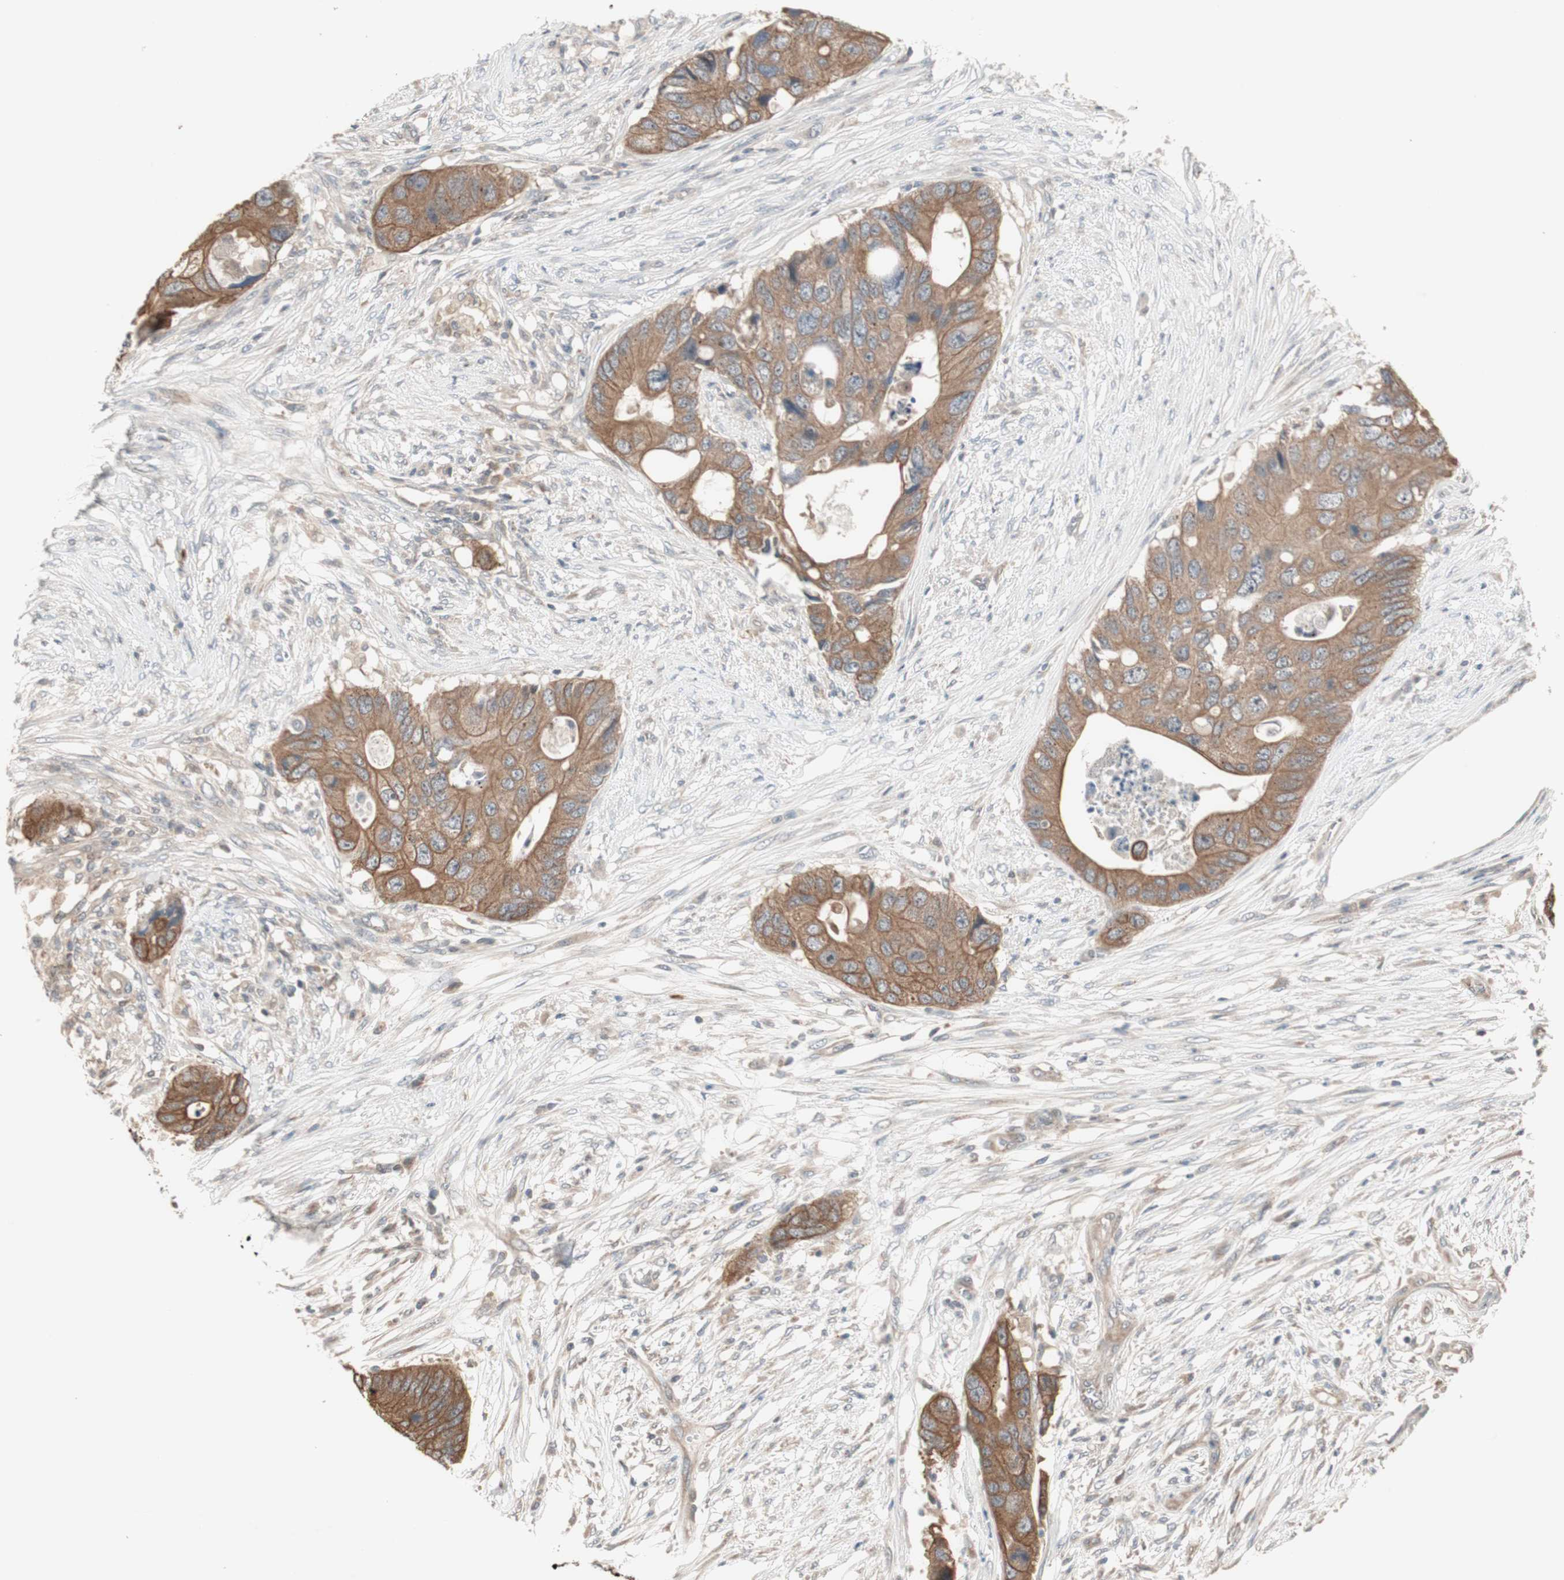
{"staining": {"intensity": "moderate", "quantity": ">75%", "location": "cytoplasmic/membranous"}, "tissue": "colorectal cancer", "cell_type": "Tumor cells", "image_type": "cancer", "snomed": [{"axis": "morphology", "description": "Adenocarcinoma, NOS"}, {"axis": "topography", "description": "Colon"}], "caption": "Brown immunohistochemical staining in human colorectal cancer exhibits moderate cytoplasmic/membranous expression in approximately >75% of tumor cells.", "gene": "FBXO5", "patient": {"sex": "male", "age": 71}}